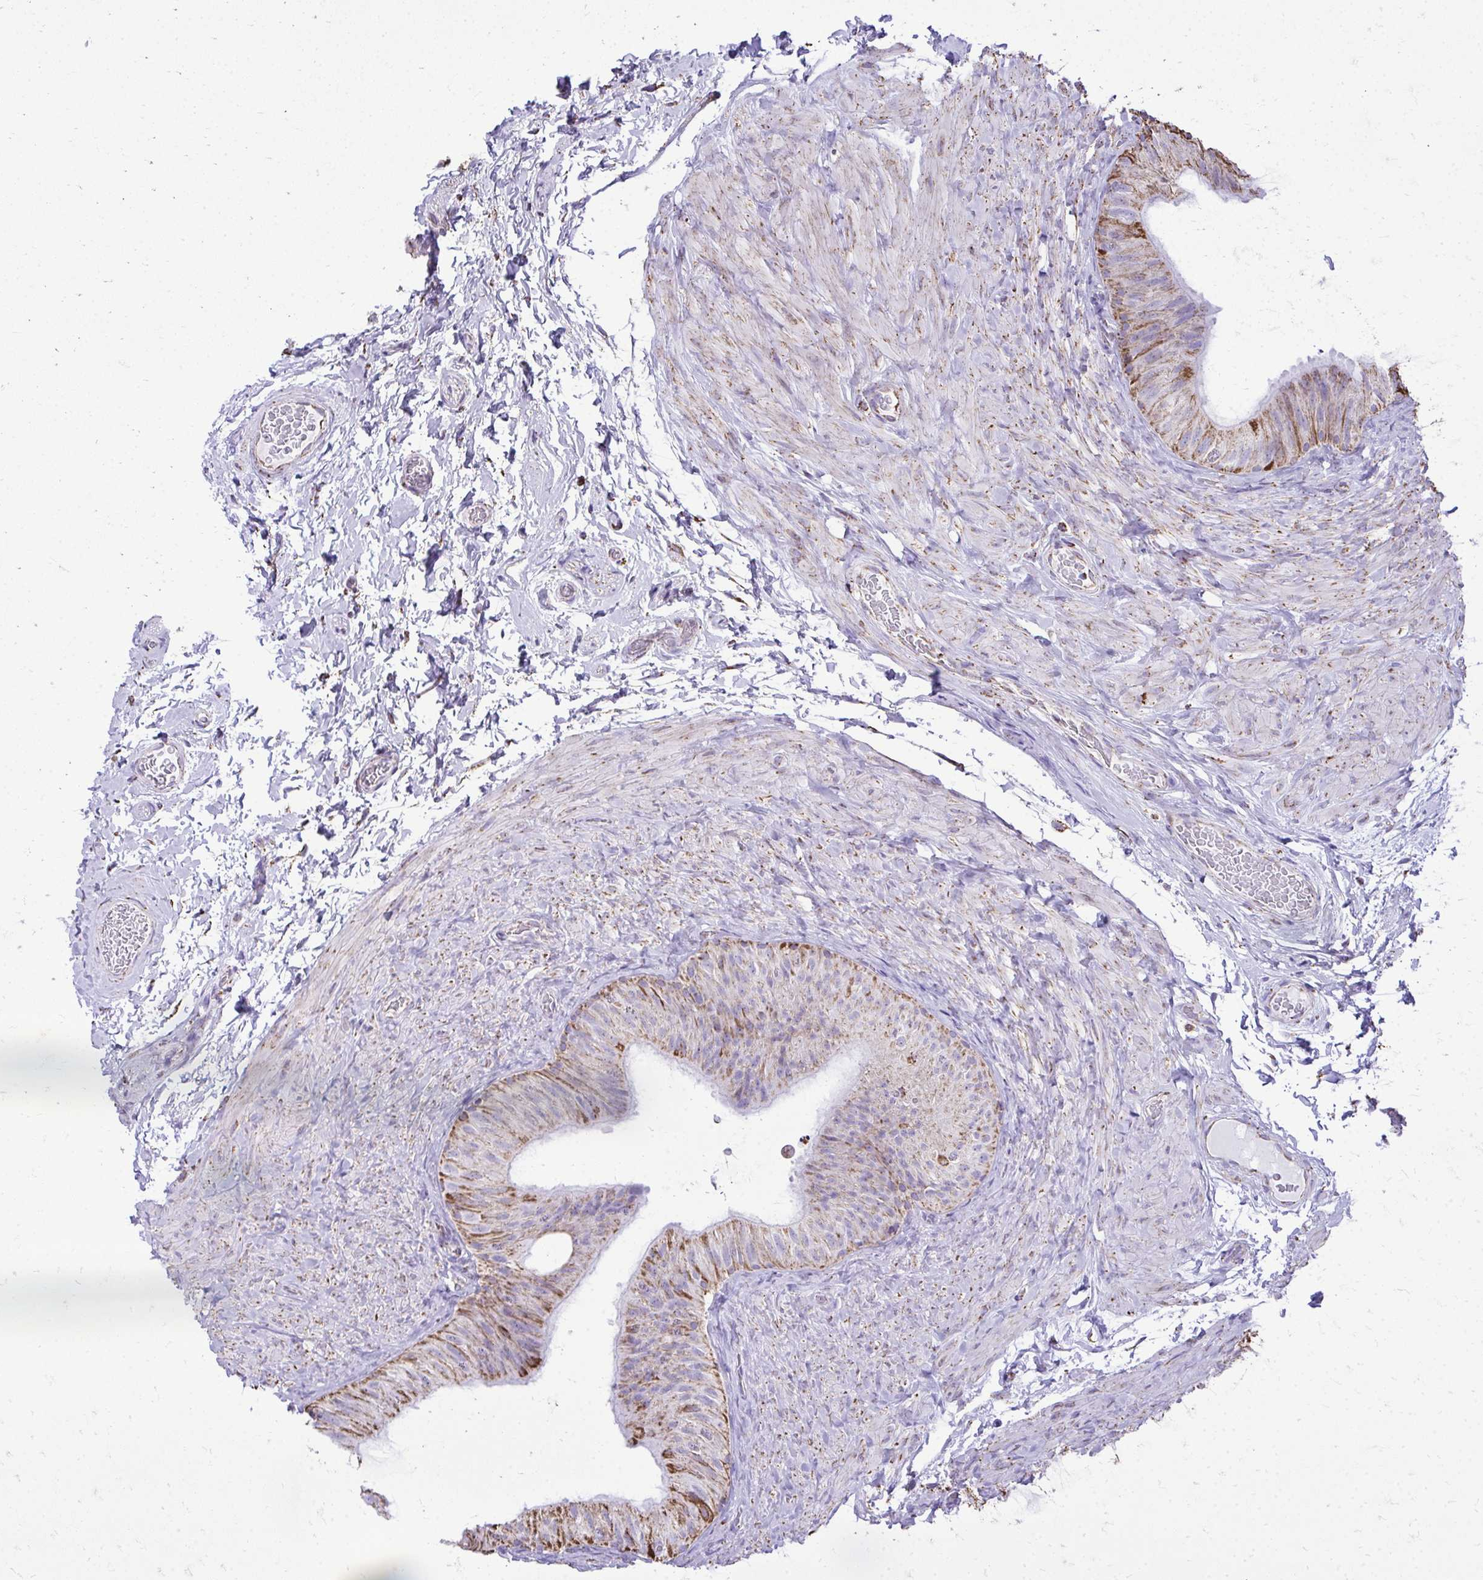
{"staining": {"intensity": "moderate", "quantity": "25%-75%", "location": "cytoplasmic/membranous"}, "tissue": "epididymis", "cell_type": "Glandular cells", "image_type": "normal", "snomed": [{"axis": "morphology", "description": "Normal tissue, NOS"}, {"axis": "topography", "description": "Epididymis, spermatic cord, NOS"}, {"axis": "topography", "description": "Epididymis"}], "caption": "About 25%-75% of glandular cells in benign epididymis reveal moderate cytoplasmic/membranous protein staining as visualized by brown immunohistochemical staining.", "gene": "MPZL2", "patient": {"sex": "male", "age": 31}}